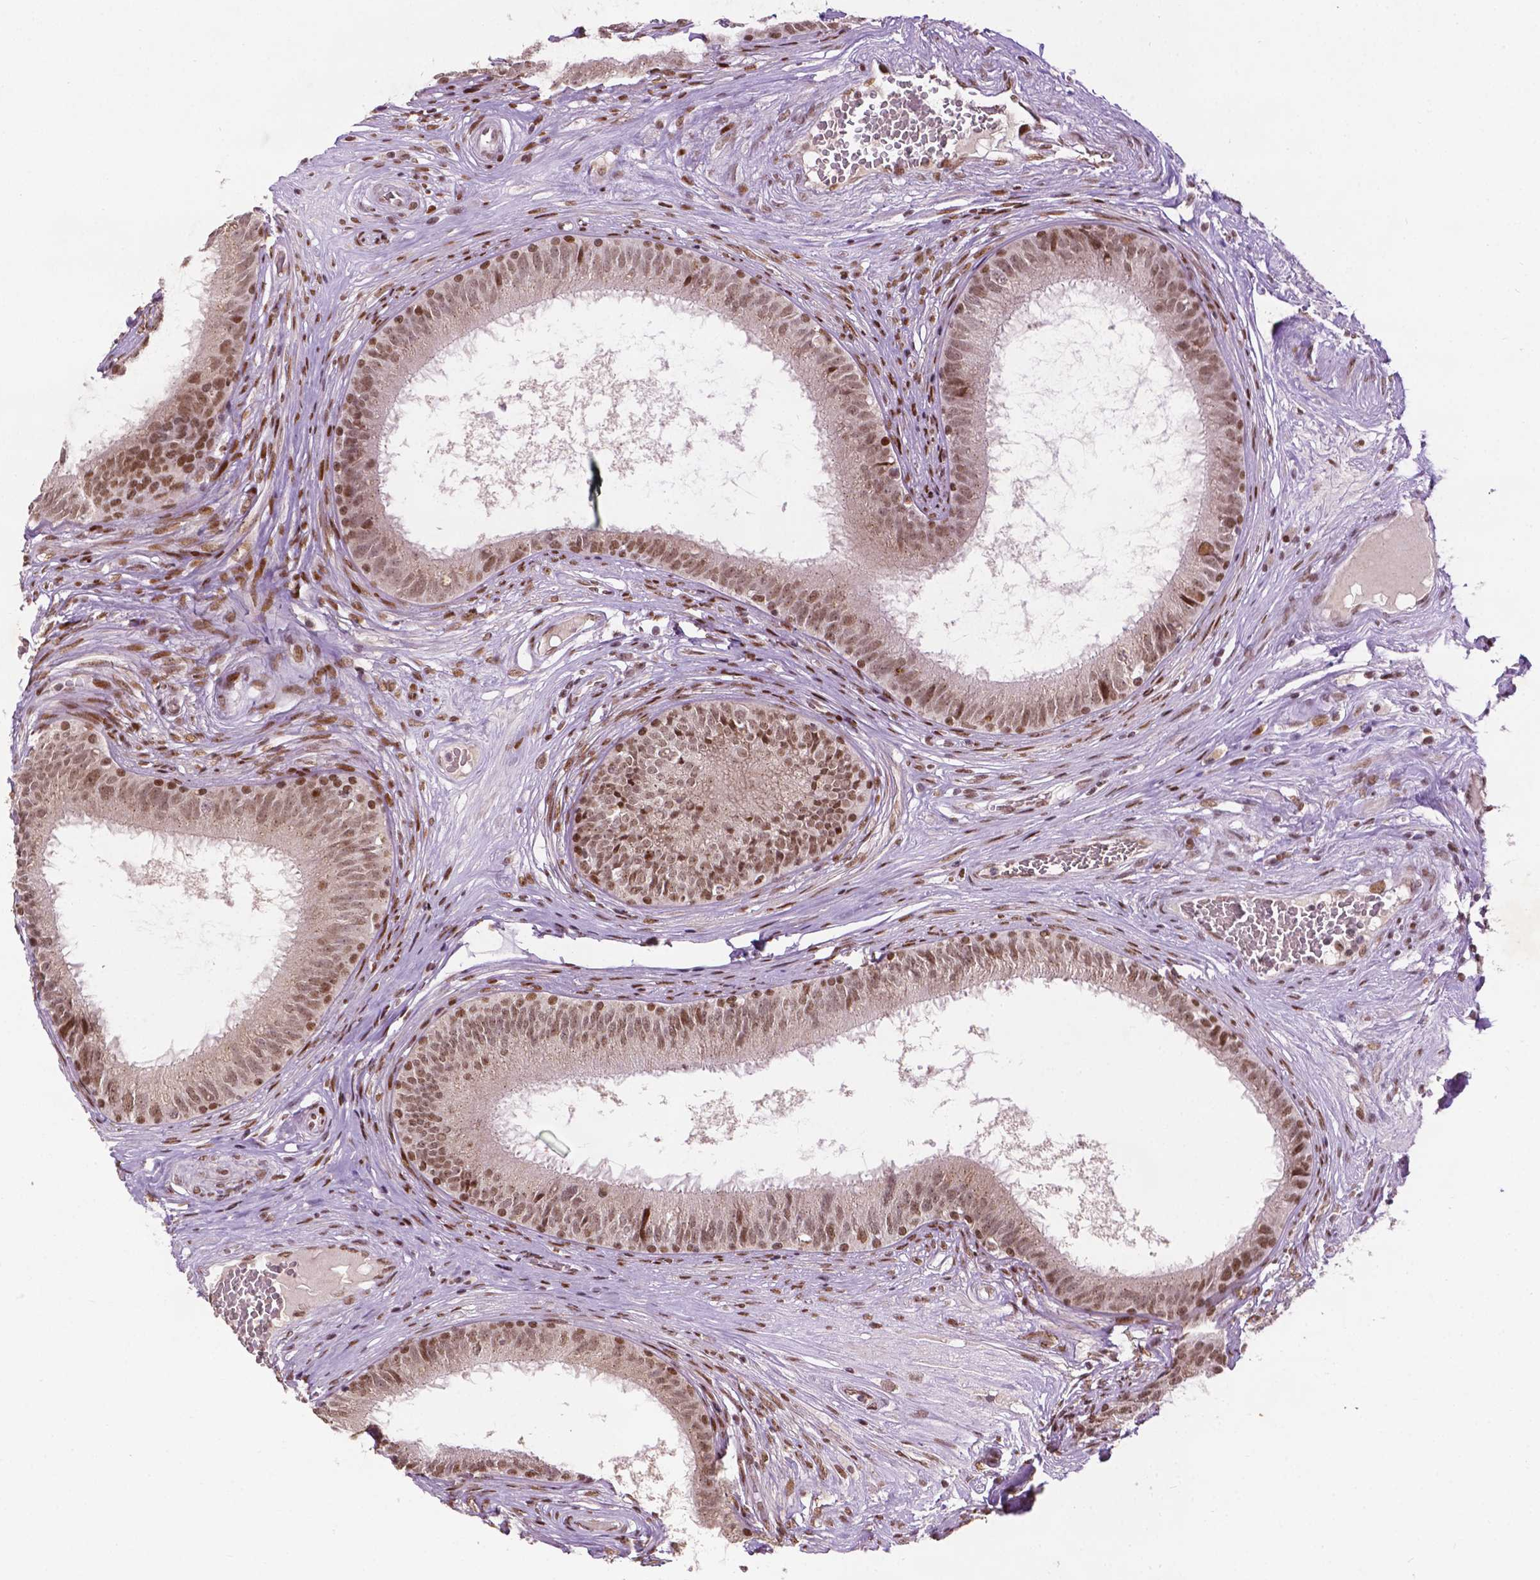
{"staining": {"intensity": "moderate", "quantity": ">75%", "location": "cytoplasmic/membranous,nuclear"}, "tissue": "epididymis", "cell_type": "Glandular cells", "image_type": "normal", "snomed": [{"axis": "morphology", "description": "Normal tissue, NOS"}, {"axis": "topography", "description": "Epididymis"}], "caption": "Protein expression by IHC reveals moderate cytoplasmic/membranous,nuclear positivity in approximately >75% of glandular cells in normal epididymis. (DAB (3,3'-diaminobenzidine) IHC, brown staining for protein, blue staining for nuclei).", "gene": "ZNF41", "patient": {"sex": "male", "age": 59}}